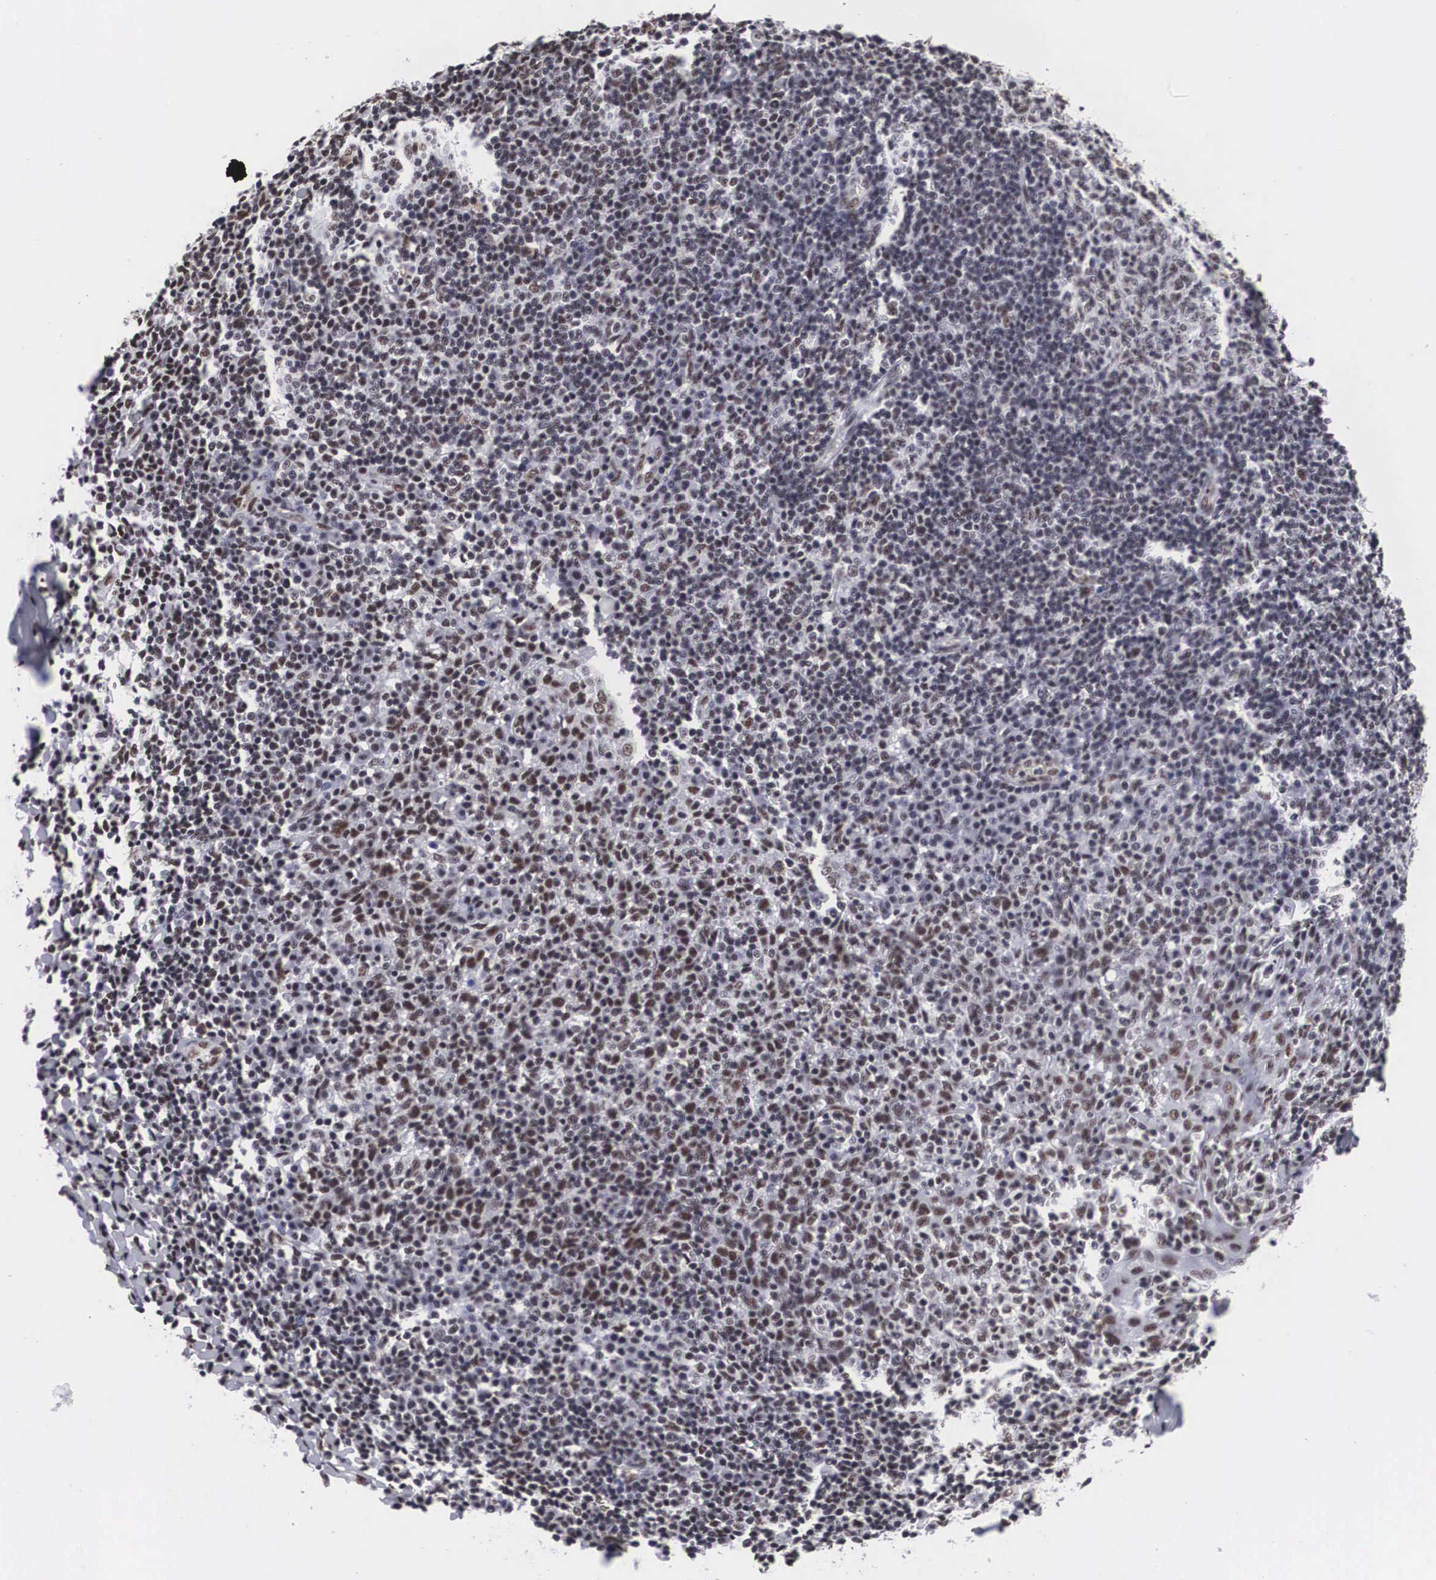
{"staining": {"intensity": "moderate", "quantity": "25%-75%", "location": "nuclear"}, "tissue": "tonsil", "cell_type": "Germinal center cells", "image_type": "normal", "snomed": [{"axis": "morphology", "description": "Normal tissue, NOS"}, {"axis": "topography", "description": "Tonsil"}], "caption": "IHC staining of benign tonsil, which demonstrates medium levels of moderate nuclear expression in approximately 25%-75% of germinal center cells indicating moderate nuclear protein expression. The staining was performed using DAB (3,3'-diaminobenzidine) (brown) for protein detection and nuclei were counterstained in hematoxylin (blue).", "gene": "ACIN1", "patient": {"sex": "male", "age": 6}}